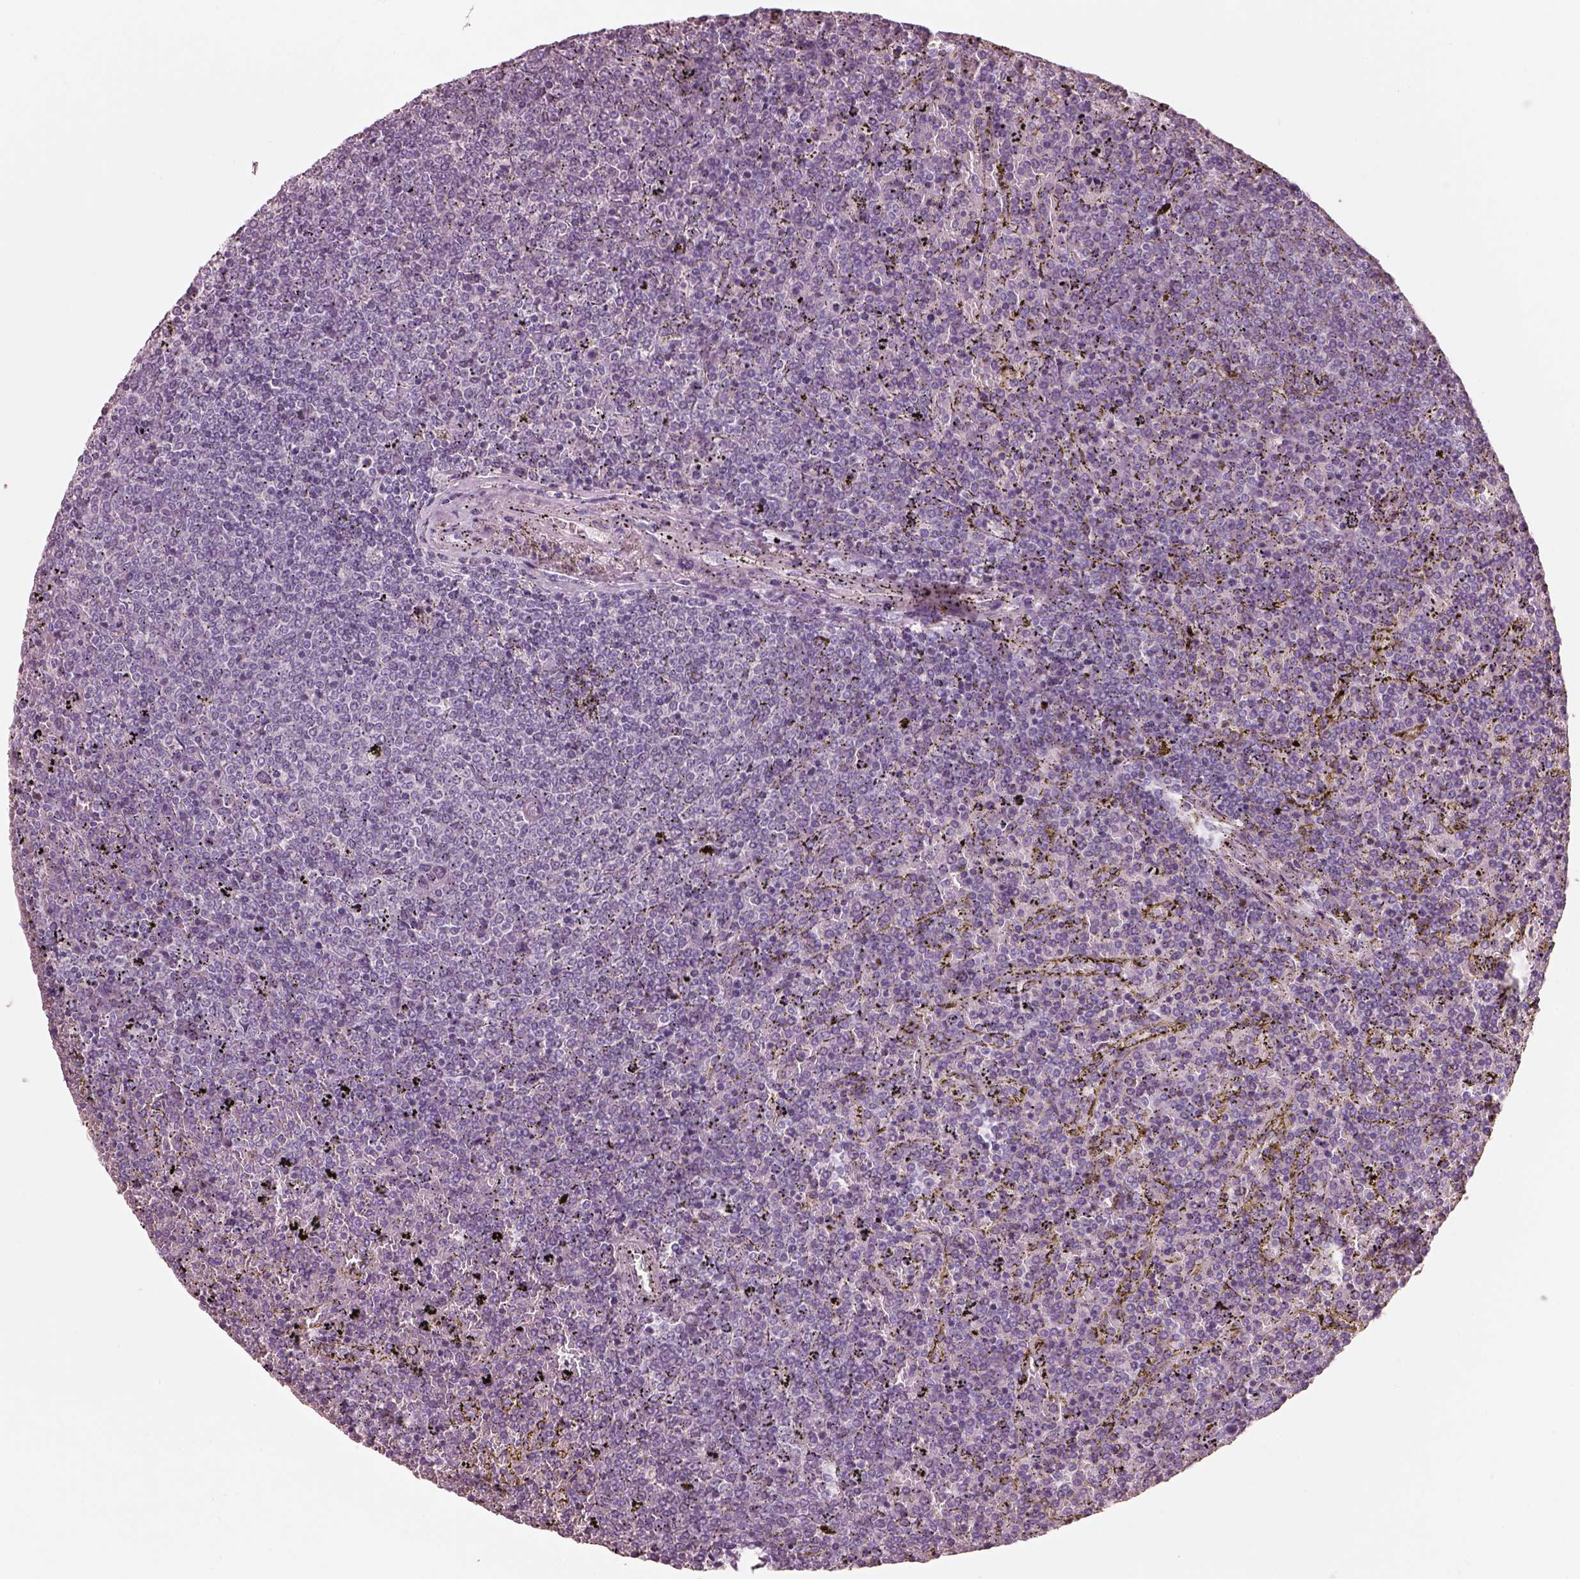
{"staining": {"intensity": "negative", "quantity": "none", "location": "none"}, "tissue": "lymphoma", "cell_type": "Tumor cells", "image_type": "cancer", "snomed": [{"axis": "morphology", "description": "Malignant lymphoma, non-Hodgkin's type, Low grade"}, {"axis": "topography", "description": "Spleen"}], "caption": "Malignant lymphoma, non-Hodgkin's type (low-grade) stained for a protein using immunohistochemistry demonstrates no positivity tumor cells.", "gene": "SLC27A2", "patient": {"sex": "female", "age": 77}}